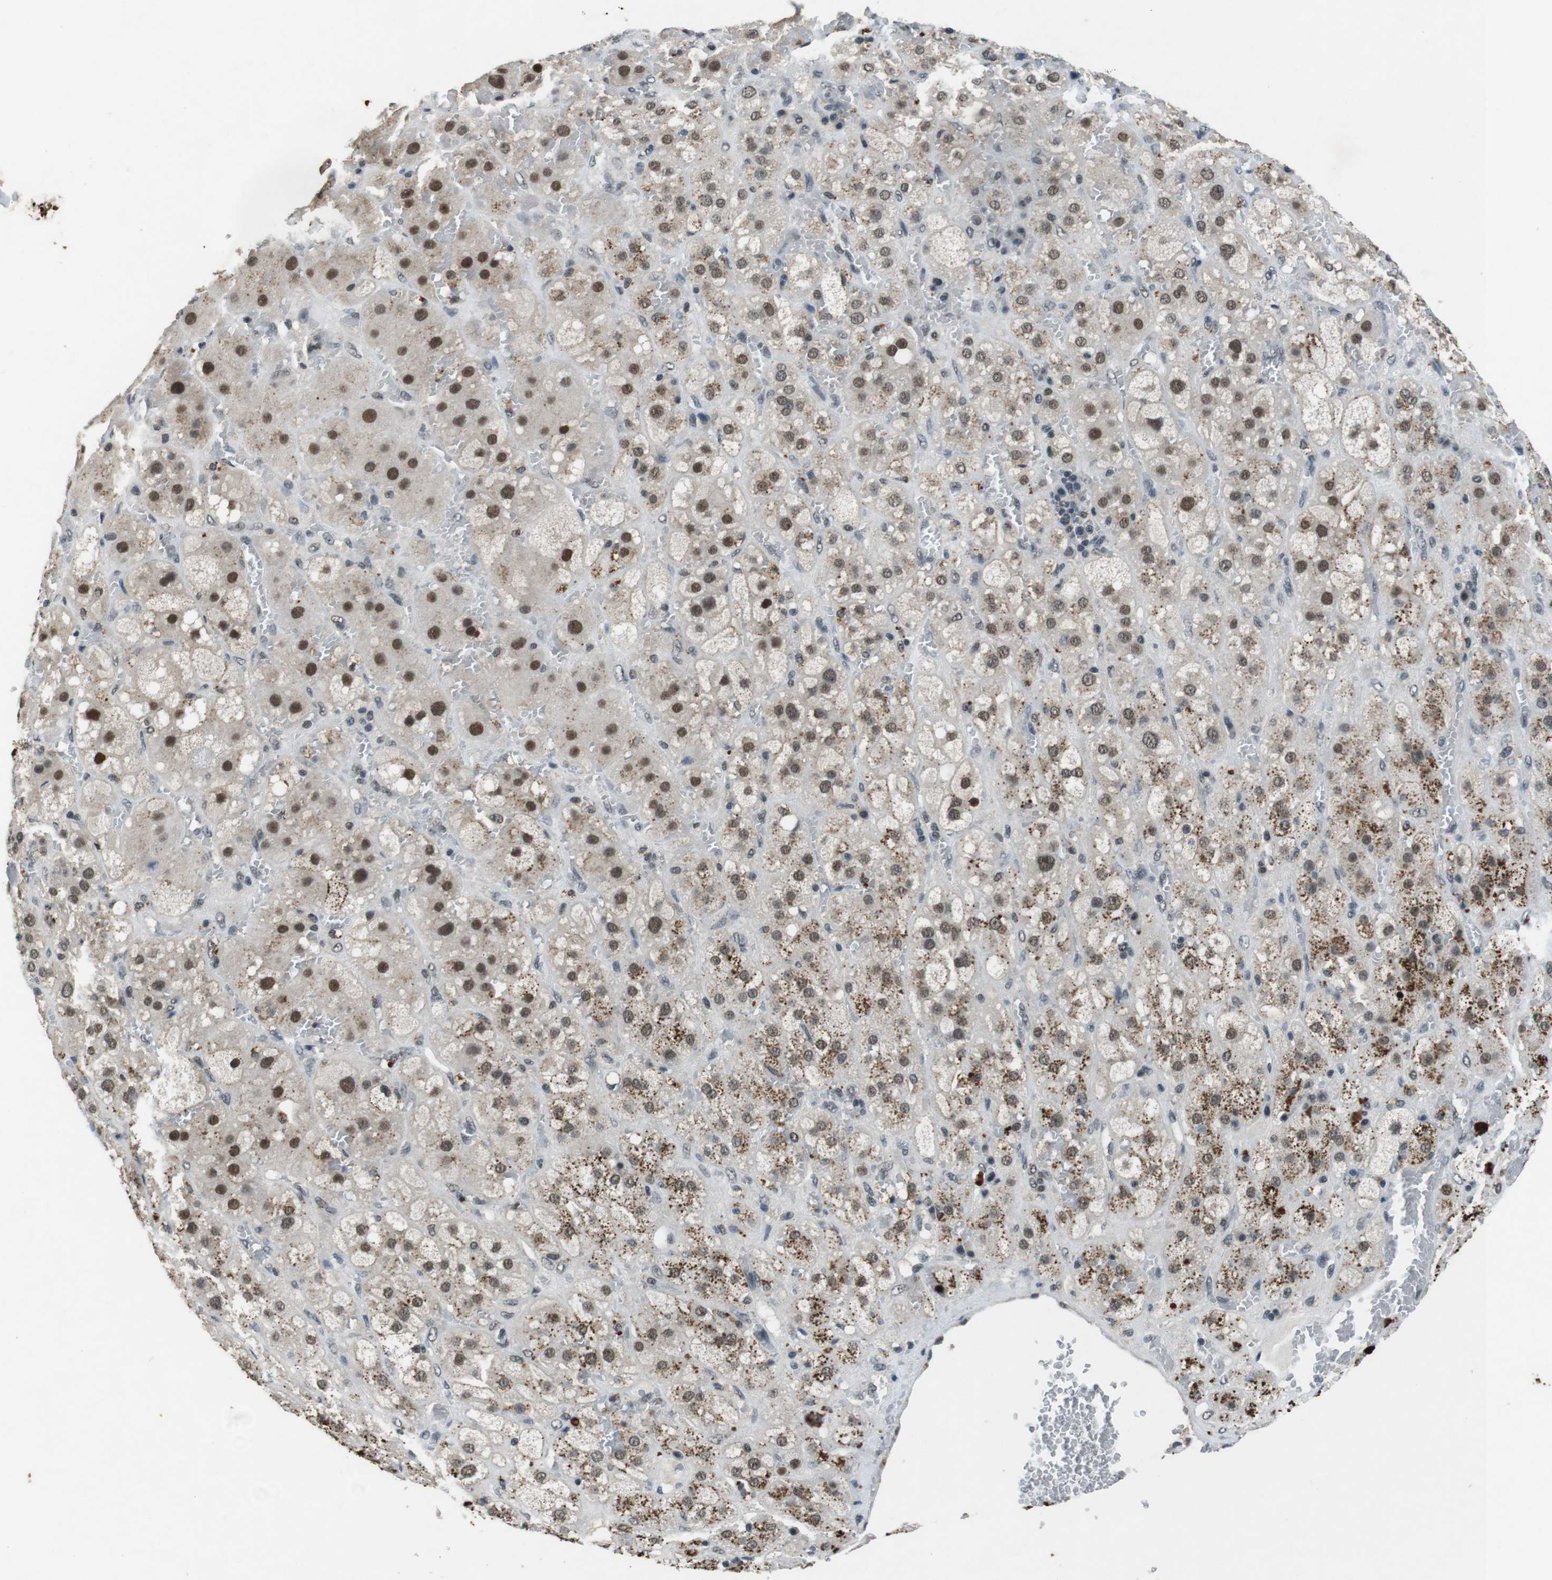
{"staining": {"intensity": "moderate", "quantity": ">75%", "location": "cytoplasmic/membranous,nuclear"}, "tissue": "adrenal gland", "cell_type": "Glandular cells", "image_type": "normal", "snomed": [{"axis": "morphology", "description": "Normal tissue, NOS"}, {"axis": "topography", "description": "Adrenal gland"}], "caption": "This photomicrograph exhibits IHC staining of normal human adrenal gland, with medium moderate cytoplasmic/membranous,nuclear positivity in about >75% of glandular cells.", "gene": "USP7", "patient": {"sex": "female", "age": 47}}